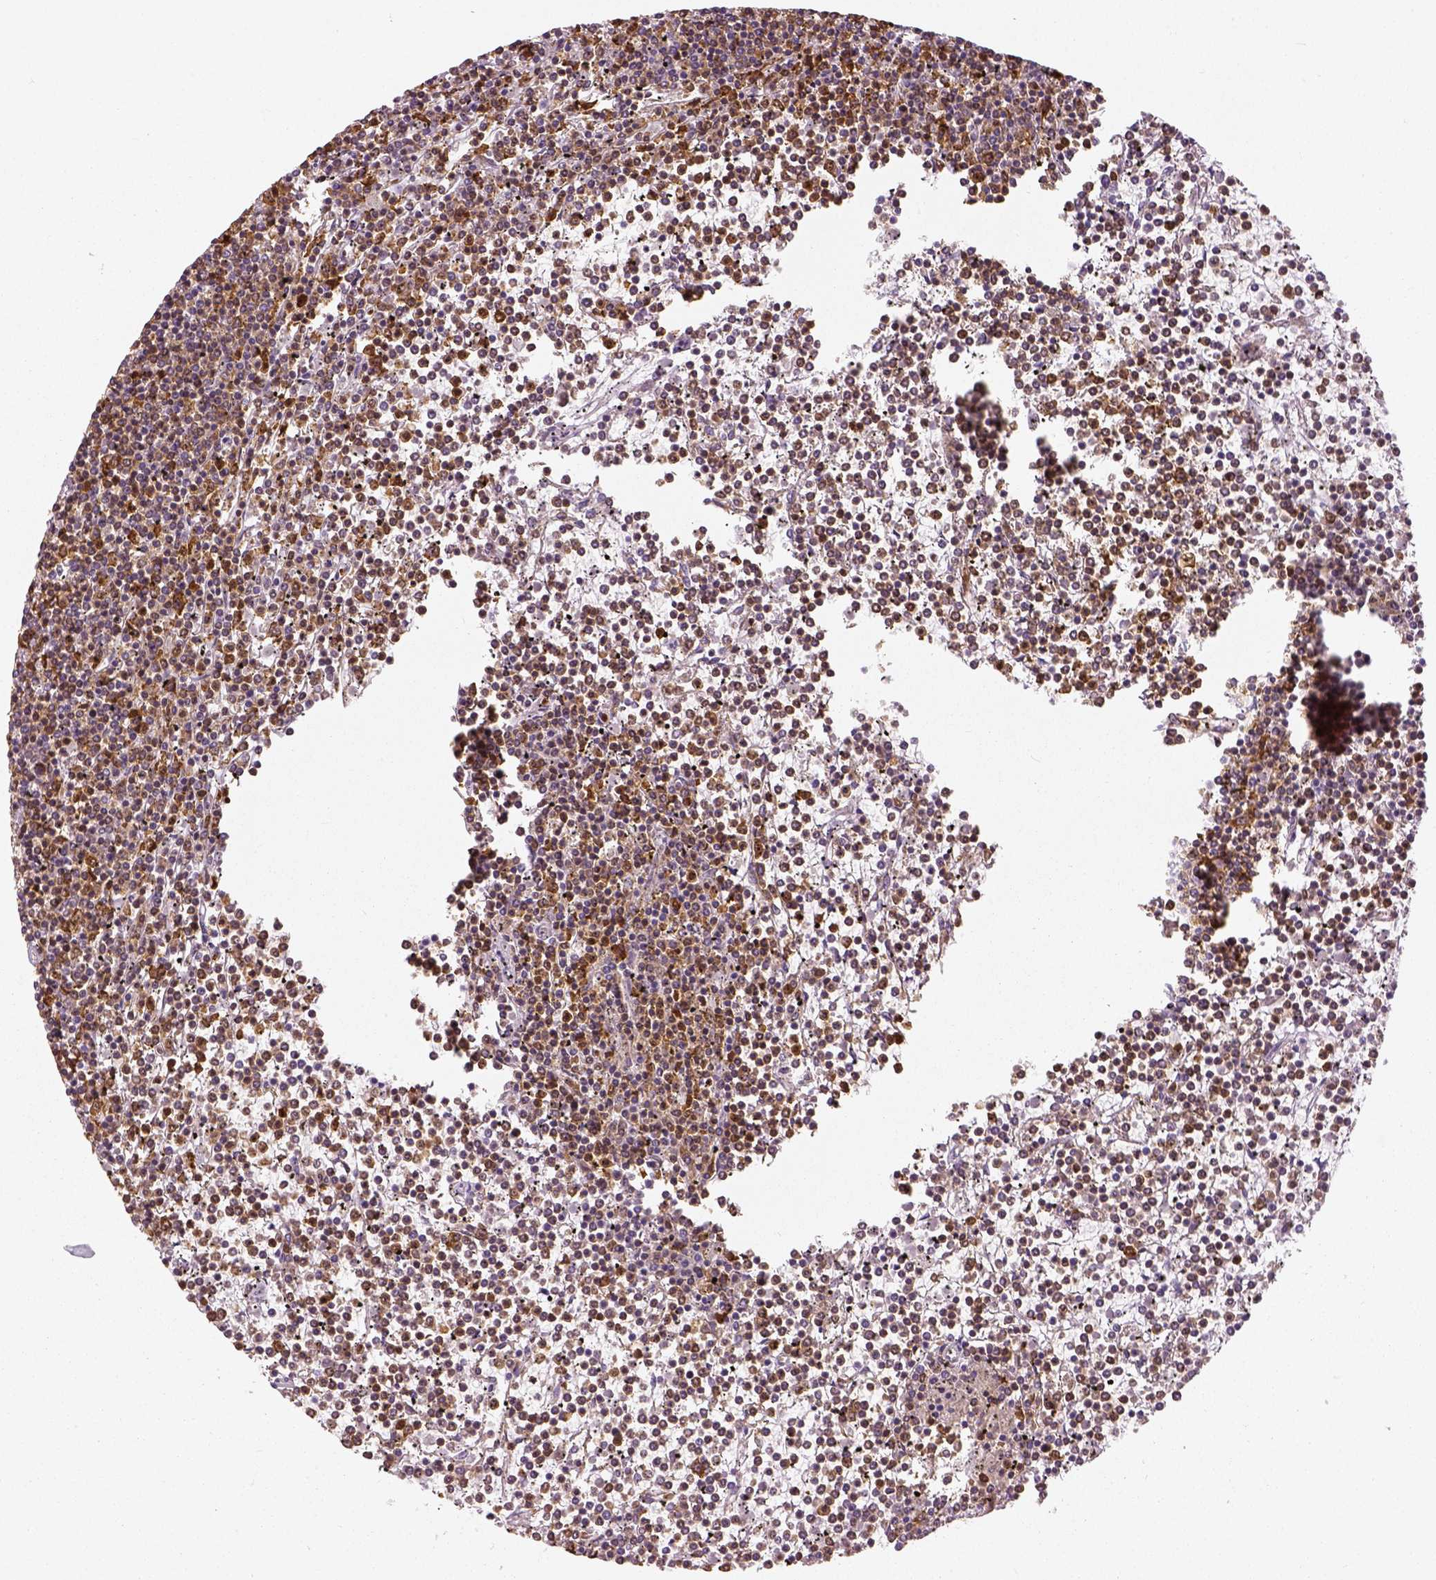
{"staining": {"intensity": "moderate", "quantity": ">75%", "location": "cytoplasmic/membranous"}, "tissue": "lymphoma", "cell_type": "Tumor cells", "image_type": "cancer", "snomed": [{"axis": "morphology", "description": "Malignant lymphoma, non-Hodgkin's type, Low grade"}, {"axis": "topography", "description": "Spleen"}], "caption": "Approximately >75% of tumor cells in low-grade malignant lymphoma, non-Hodgkin's type show moderate cytoplasmic/membranous protein expression as visualized by brown immunohistochemical staining.", "gene": "PGAM5", "patient": {"sex": "female", "age": 19}}